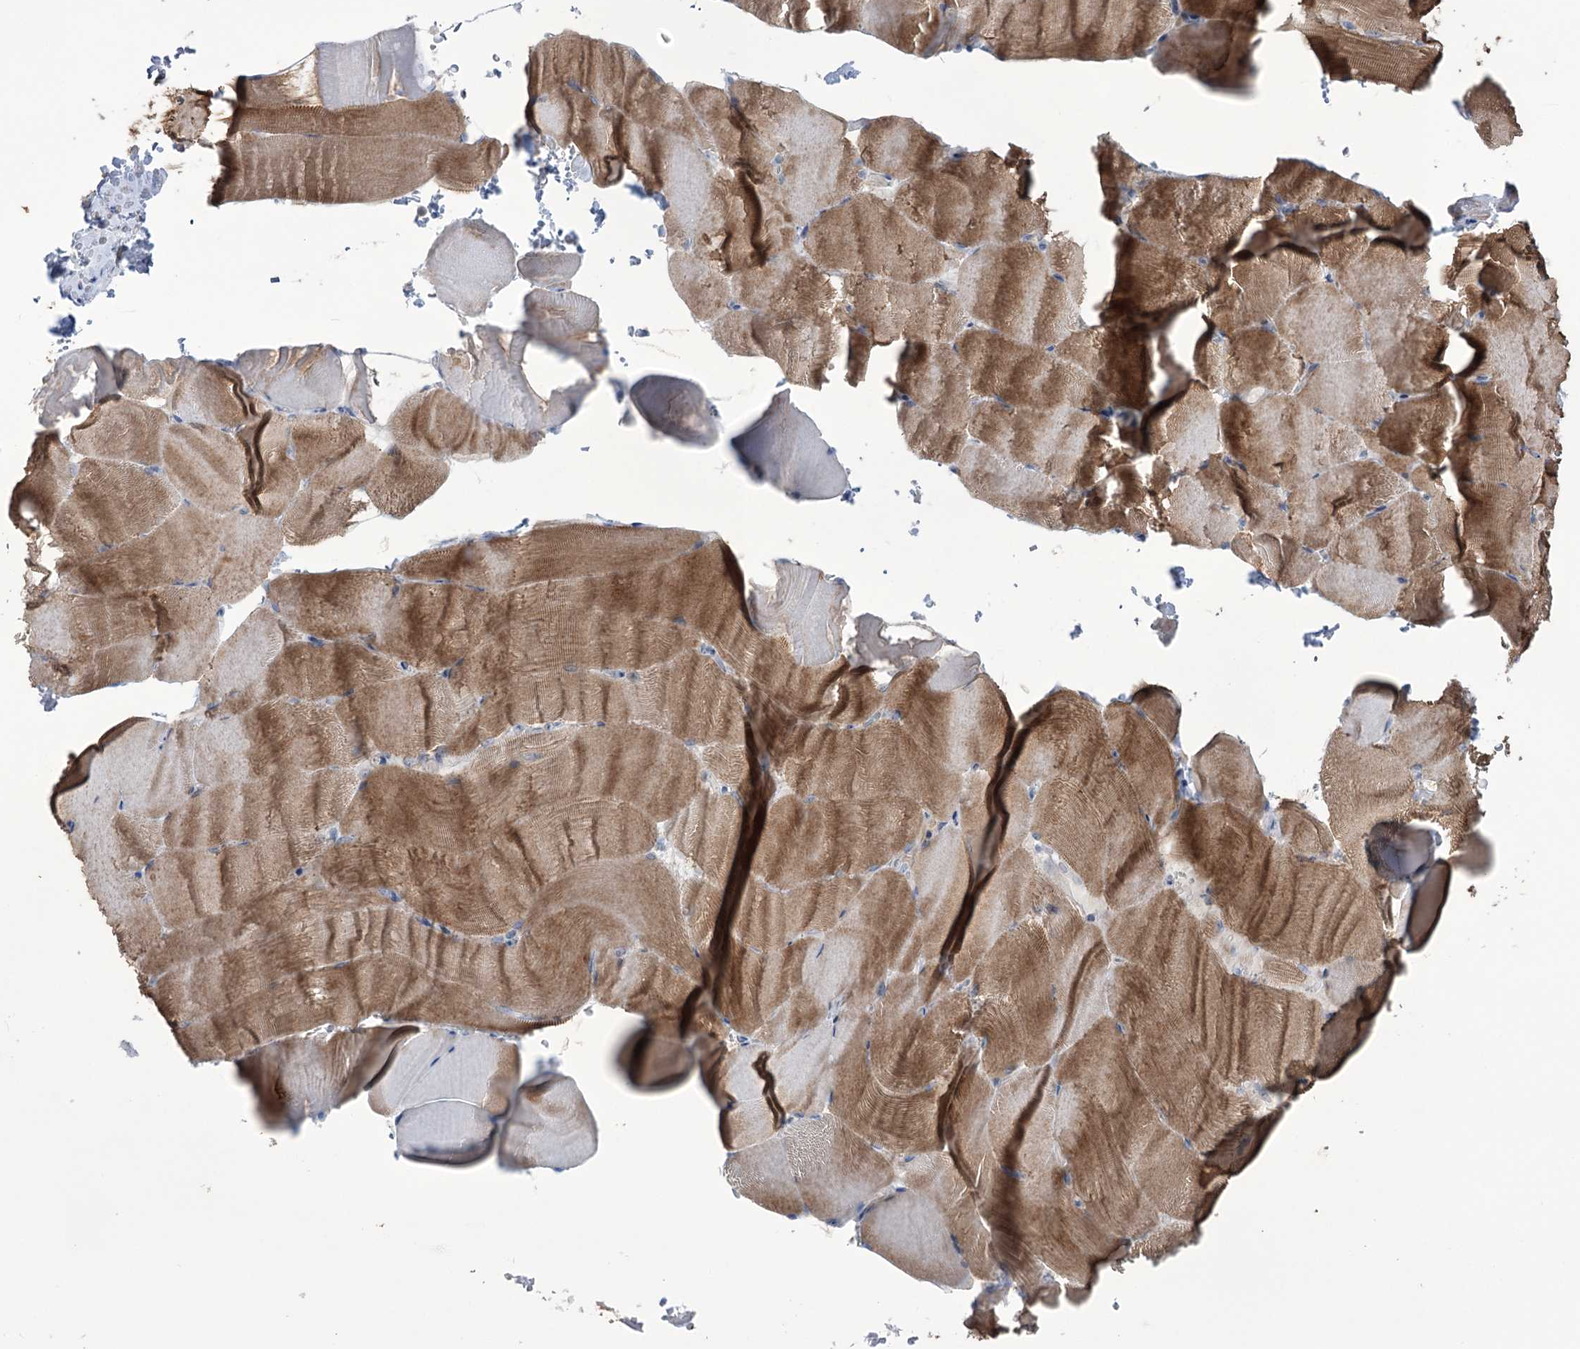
{"staining": {"intensity": "strong", "quantity": "25%-75%", "location": "cytoplasmic/membranous"}, "tissue": "skeletal muscle", "cell_type": "Myocytes", "image_type": "normal", "snomed": [{"axis": "morphology", "description": "Normal tissue, NOS"}, {"axis": "topography", "description": "Skeletal muscle"}, {"axis": "topography", "description": "Parathyroid gland"}], "caption": "Immunohistochemistry (IHC) histopathology image of normal skeletal muscle: skeletal muscle stained using IHC shows high levels of strong protein expression localized specifically in the cytoplasmic/membranous of myocytes, appearing as a cytoplasmic/membranous brown color.", "gene": "TRIM71", "patient": {"sex": "female", "age": 37}}